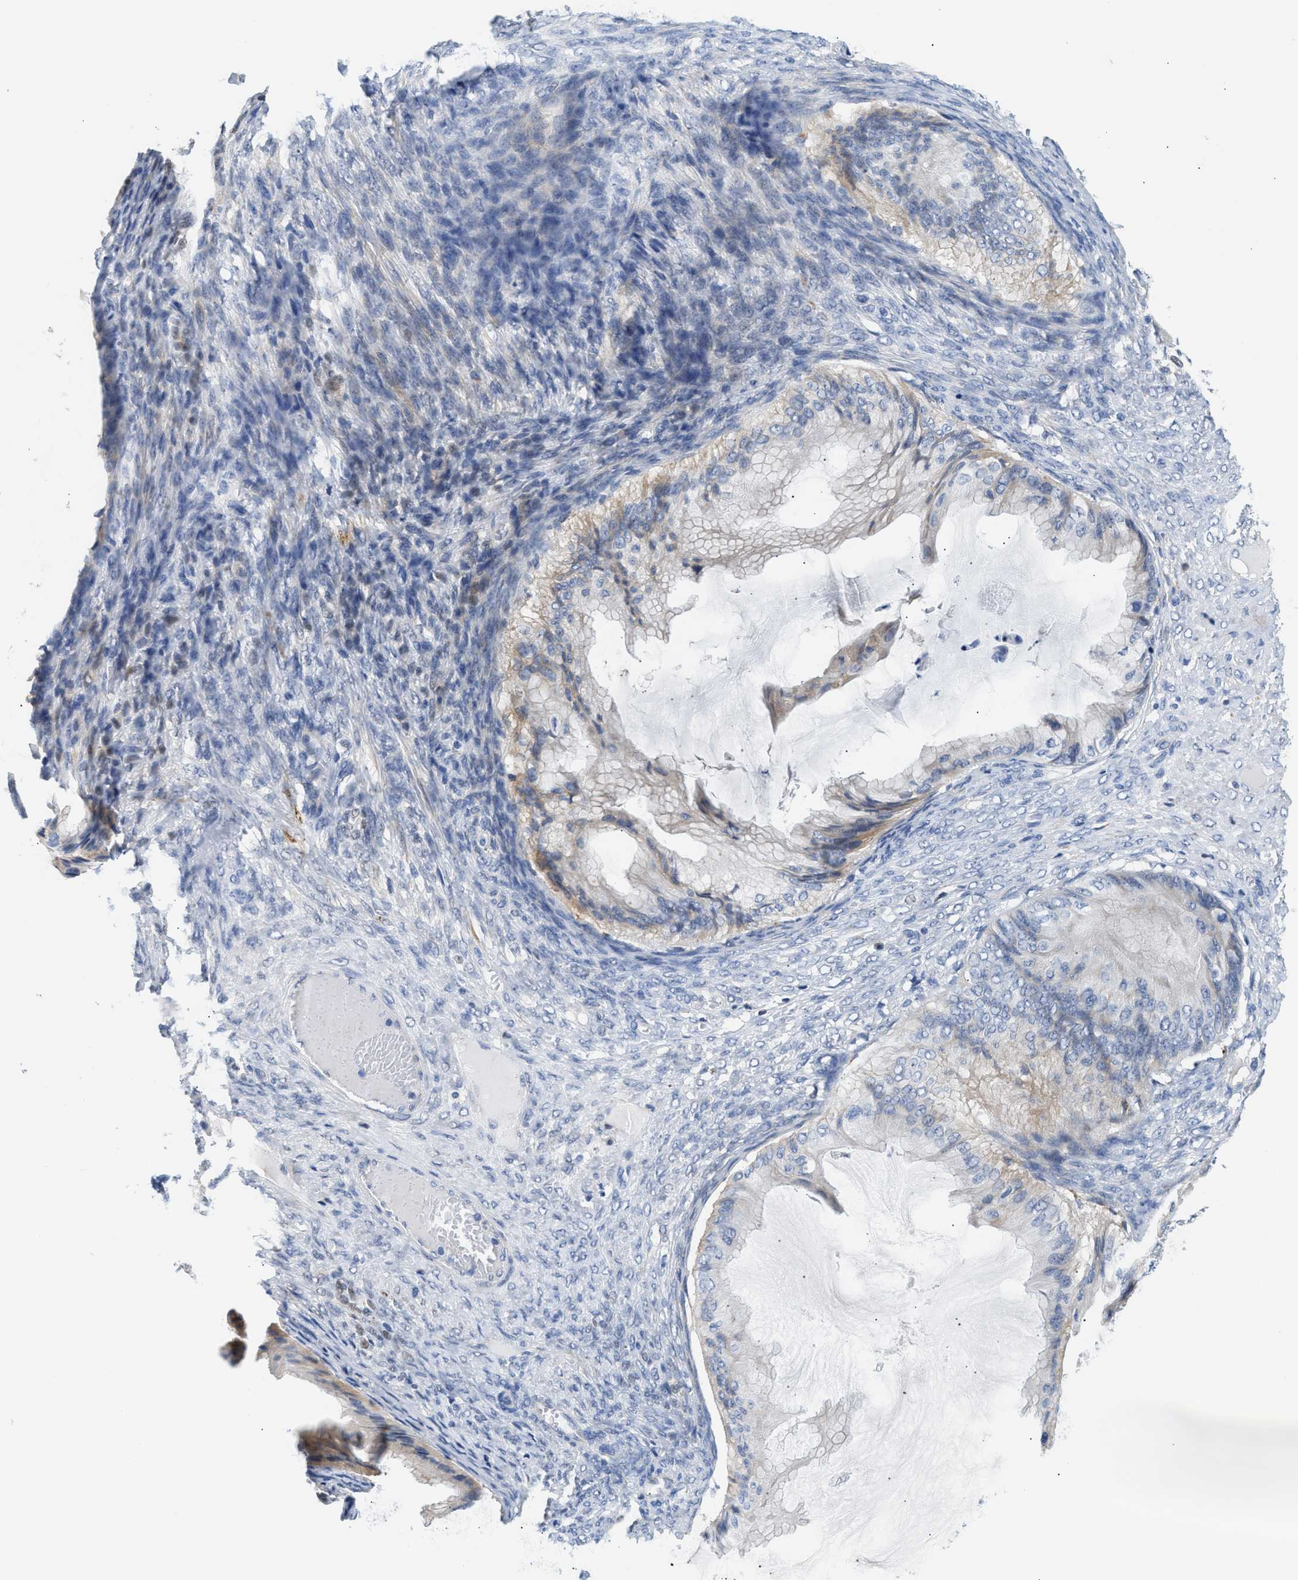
{"staining": {"intensity": "weak", "quantity": "<25%", "location": "cytoplasmic/membranous"}, "tissue": "ovarian cancer", "cell_type": "Tumor cells", "image_type": "cancer", "snomed": [{"axis": "morphology", "description": "Cystadenocarcinoma, mucinous, NOS"}, {"axis": "topography", "description": "Ovary"}], "caption": "Immunohistochemical staining of ovarian cancer (mucinous cystadenocarcinoma) exhibits no significant expression in tumor cells. (DAB (3,3'-diaminobenzidine) IHC, high magnification).", "gene": "PPM1L", "patient": {"sex": "female", "age": 61}}